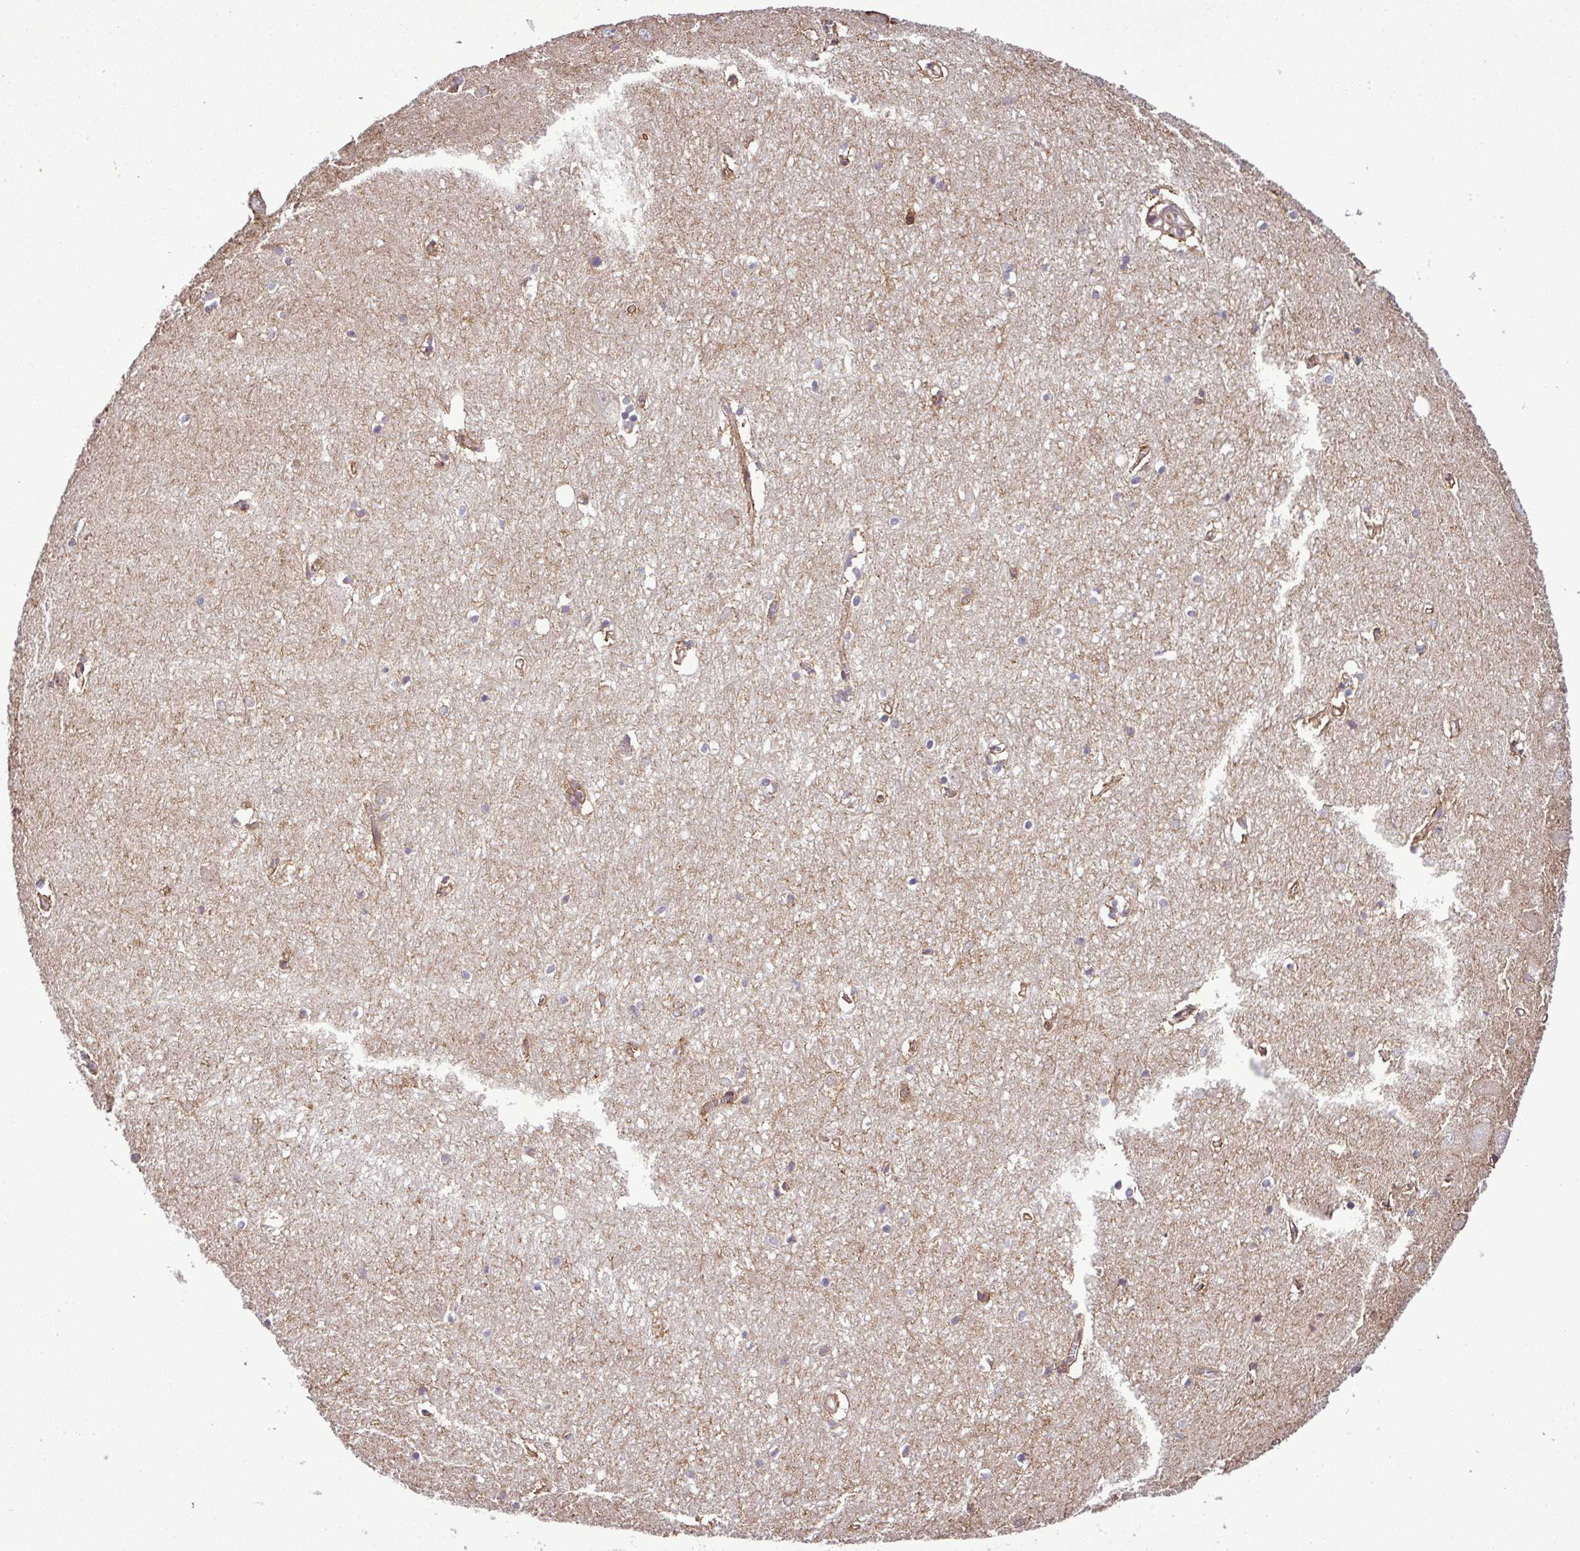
{"staining": {"intensity": "moderate", "quantity": "<25%", "location": "cytoplasmic/membranous"}, "tissue": "hippocampus", "cell_type": "Glial cells", "image_type": "normal", "snomed": [{"axis": "morphology", "description": "Normal tissue, NOS"}, {"axis": "topography", "description": "Hippocampus"}], "caption": "A low amount of moderate cytoplasmic/membranous positivity is identified in approximately <25% of glial cells in unremarkable hippocampus.", "gene": "DLGAP4", "patient": {"sex": "female", "age": 64}}